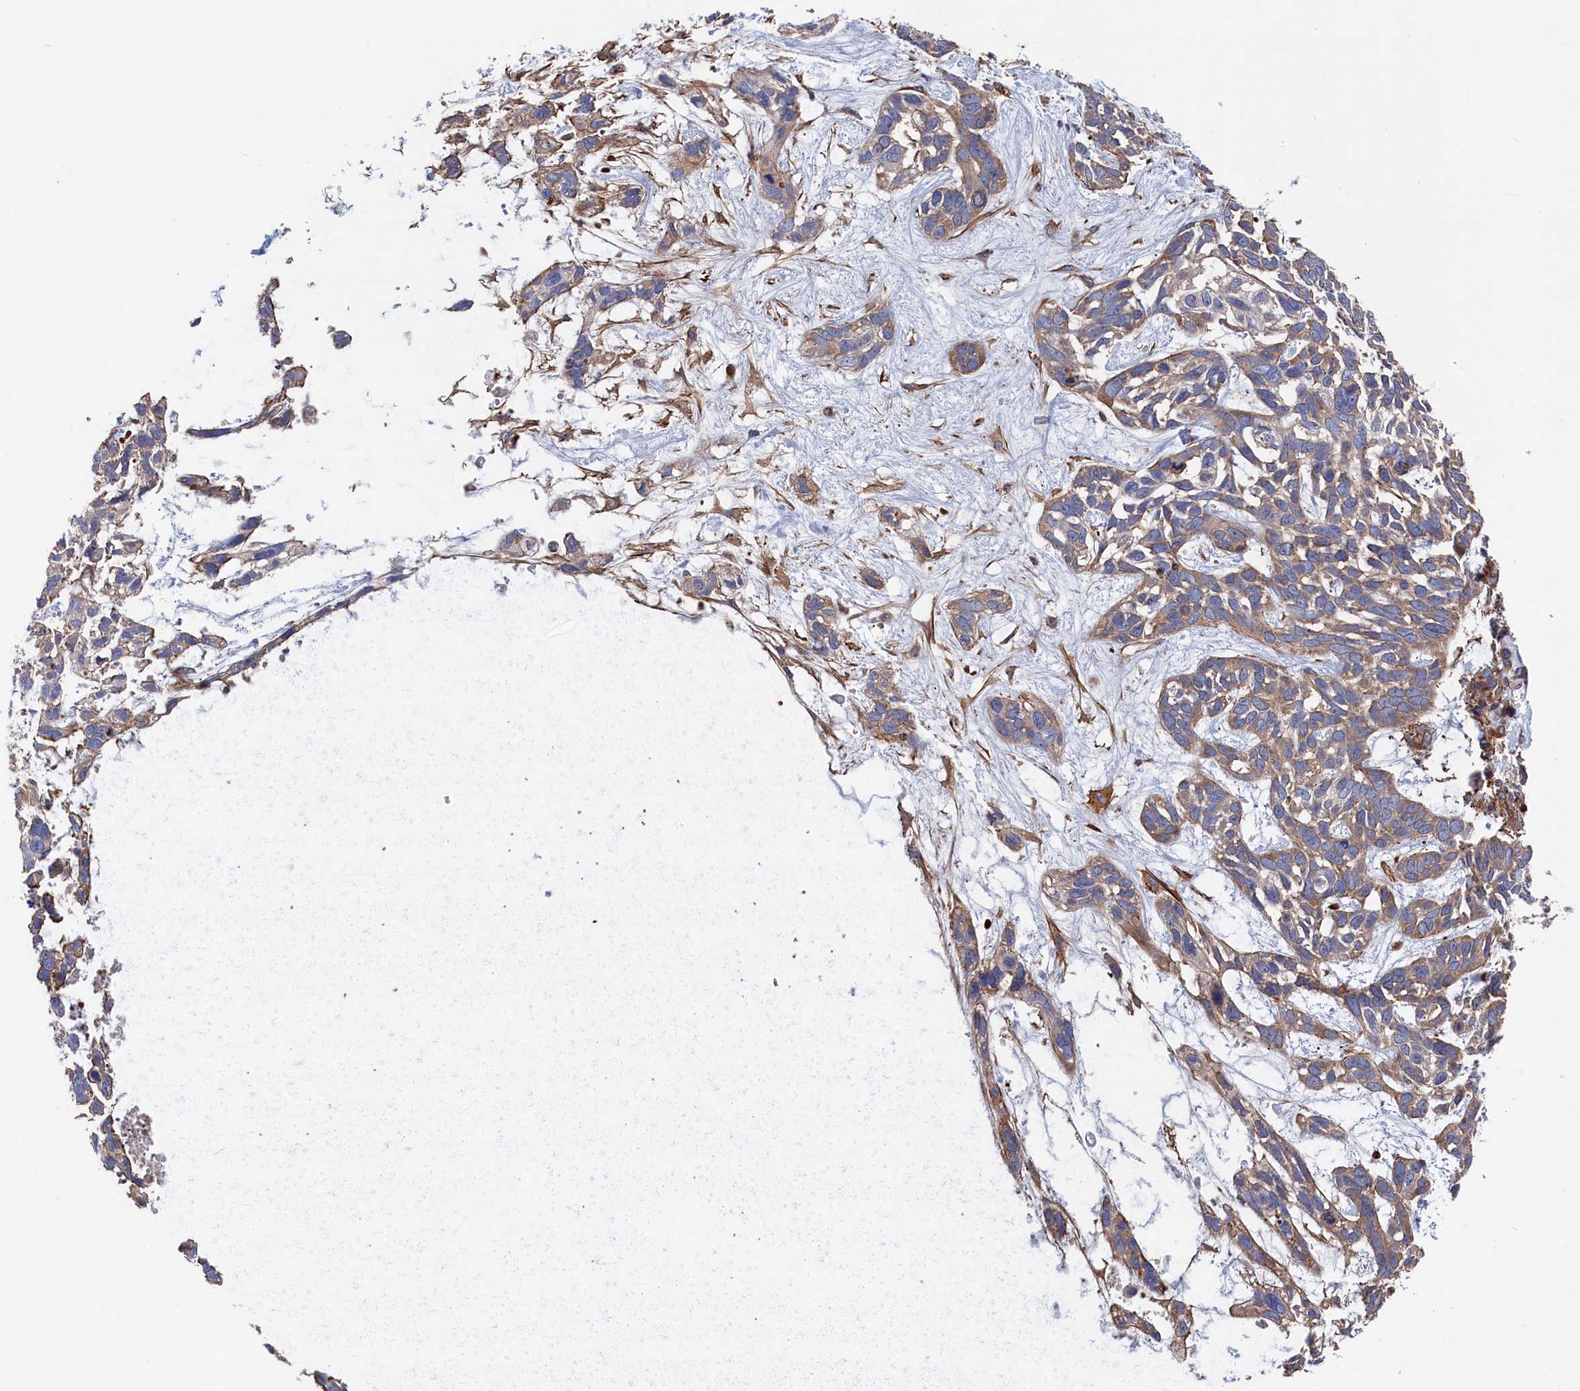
{"staining": {"intensity": "moderate", "quantity": ">75%", "location": "cytoplasmic/membranous"}, "tissue": "skin cancer", "cell_type": "Tumor cells", "image_type": "cancer", "snomed": [{"axis": "morphology", "description": "Basal cell carcinoma"}, {"axis": "topography", "description": "Skin"}], "caption": "Skin basal cell carcinoma stained with a brown dye shows moderate cytoplasmic/membranous positive expression in about >75% of tumor cells.", "gene": "LDHD", "patient": {"sex": "male", "age": 88}}